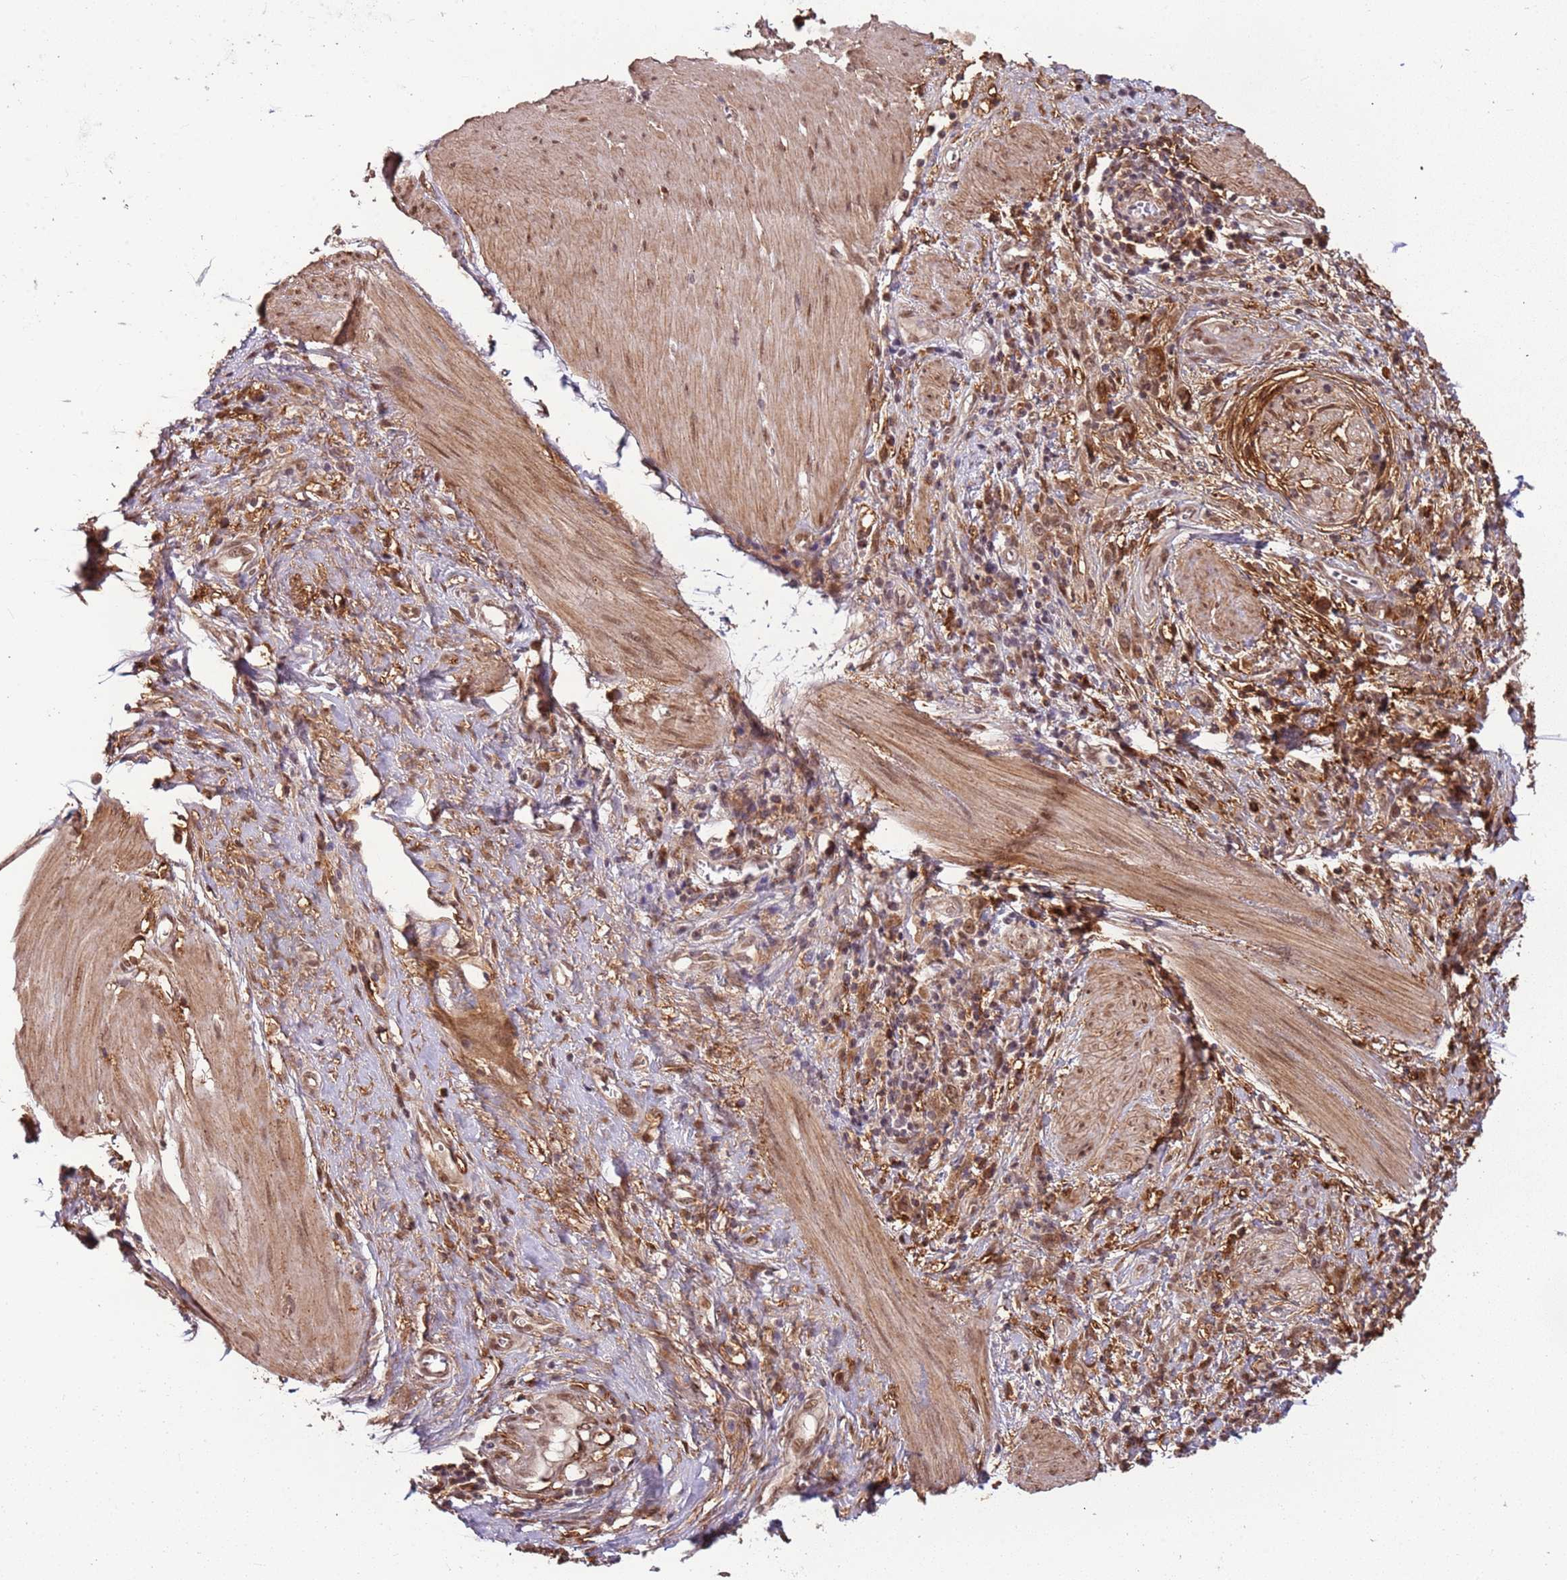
{"staining": {"intensity": "moderate", "quantity": ">75%", "location": "nuclear"}, "tissue": "stomach cancer", "cell_type": "Tumor cells", "image_type": "cancer", "snomed": [{"axis": "morphology", "description": "Adenocarcinoma, NOS"}, {"axis": "topography", "description": "Stomach"}], "caption": "DAB (3,3'-diaminobenzidine) immunohistochemical staining of human stomach cancer demonstrates moderate nuclear protein positivity in approximately >75% of tumor cells.", "gene": "POLR3H", "patient": {"sex": "female", "age": 76}}